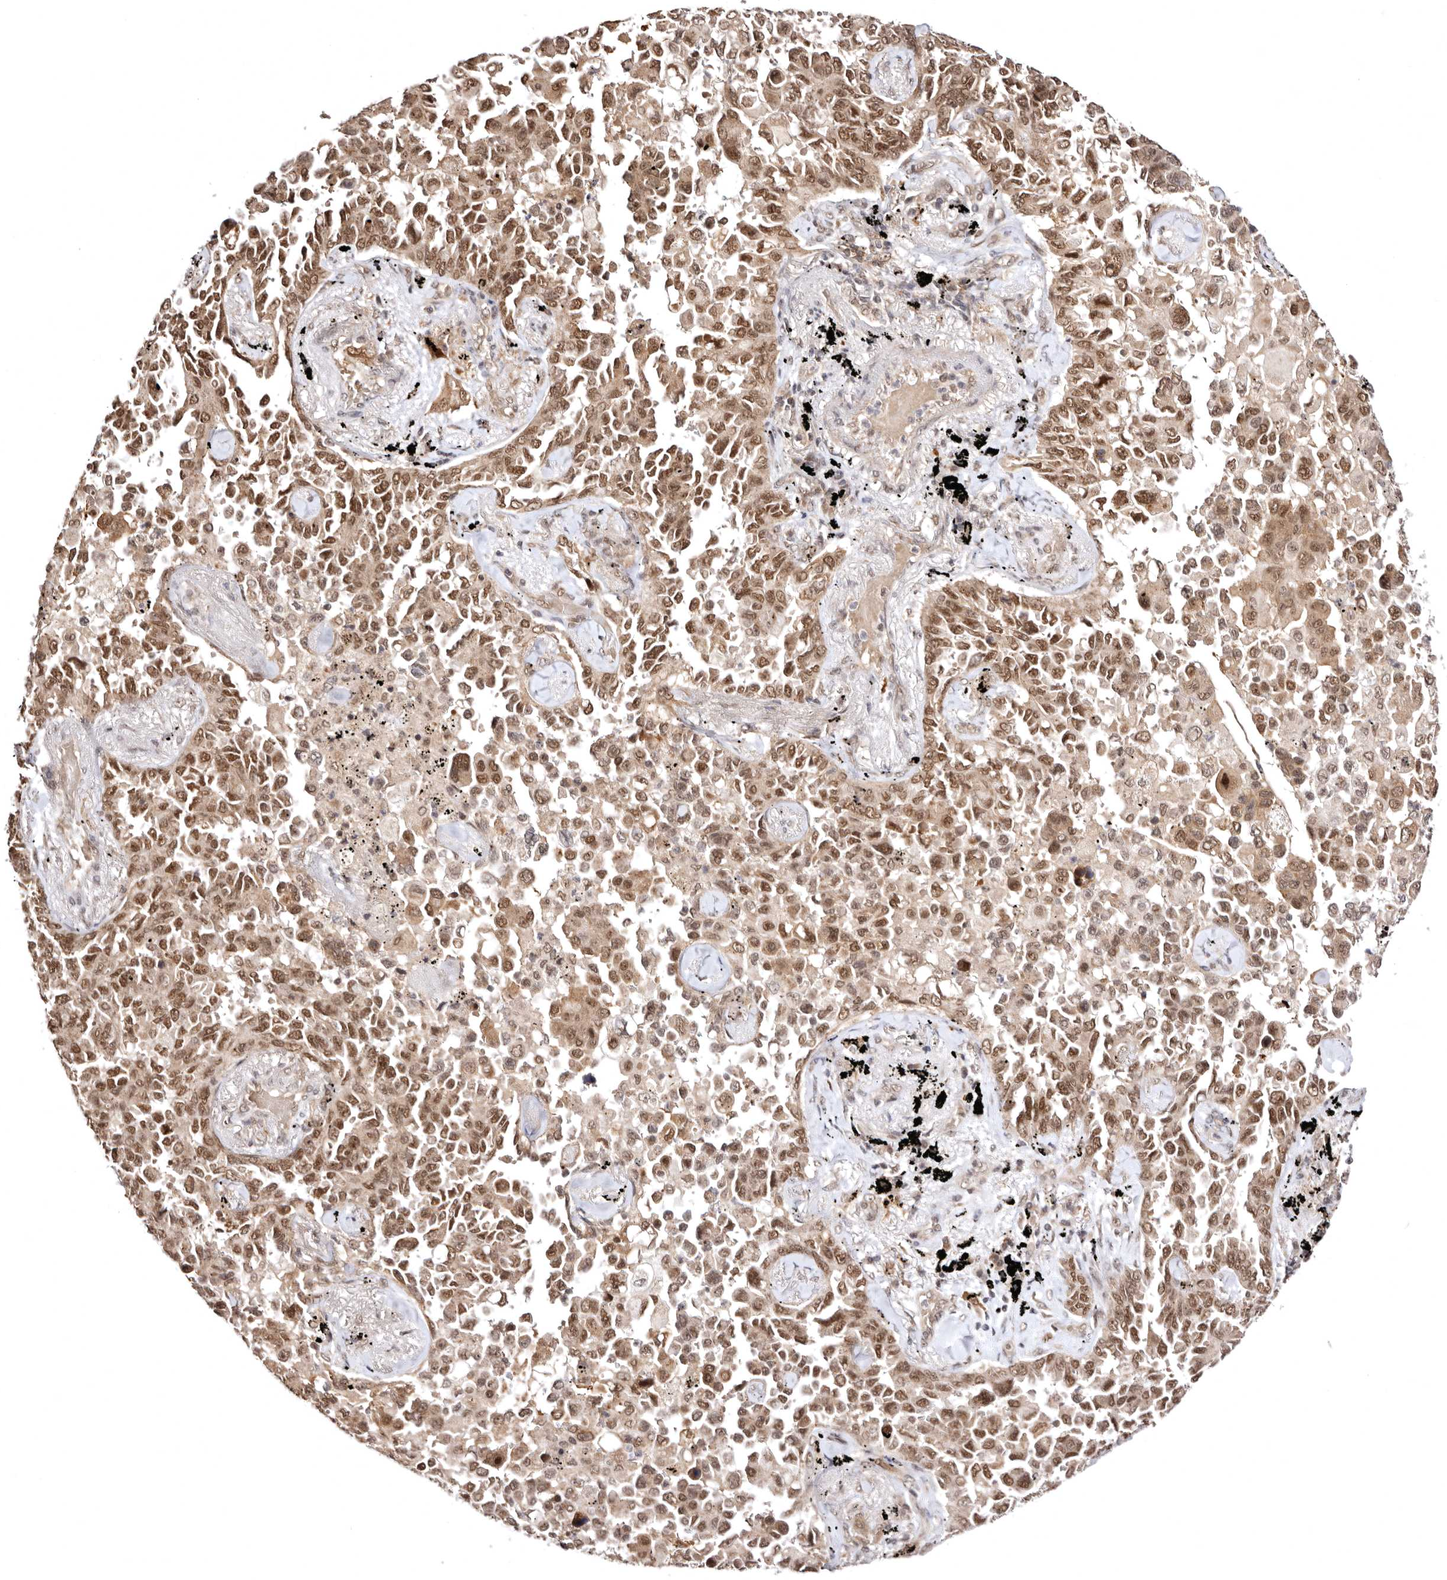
{"staining": {"intensity": "moderate", "quantity": ">75%", "location": "cytoplasmic/membranous,nuclear"}, "tissue": "lung cancer", "cell_type": "Tumor cells", "image_type": "cancer", "snomed": [{"axis": "morphology", "description": "Adenocarcinoma, NOS"}, {"axis": "topography", "description": "Lung"}], "caption": "Brown immunohistochemical staining in human lung cancer displays moderate cytoplasmic/membranous and nuclear positivity in approximately >75% of tumor cells.", "gene": "MED8", "patient": {"sex": "female", "age": 67}}